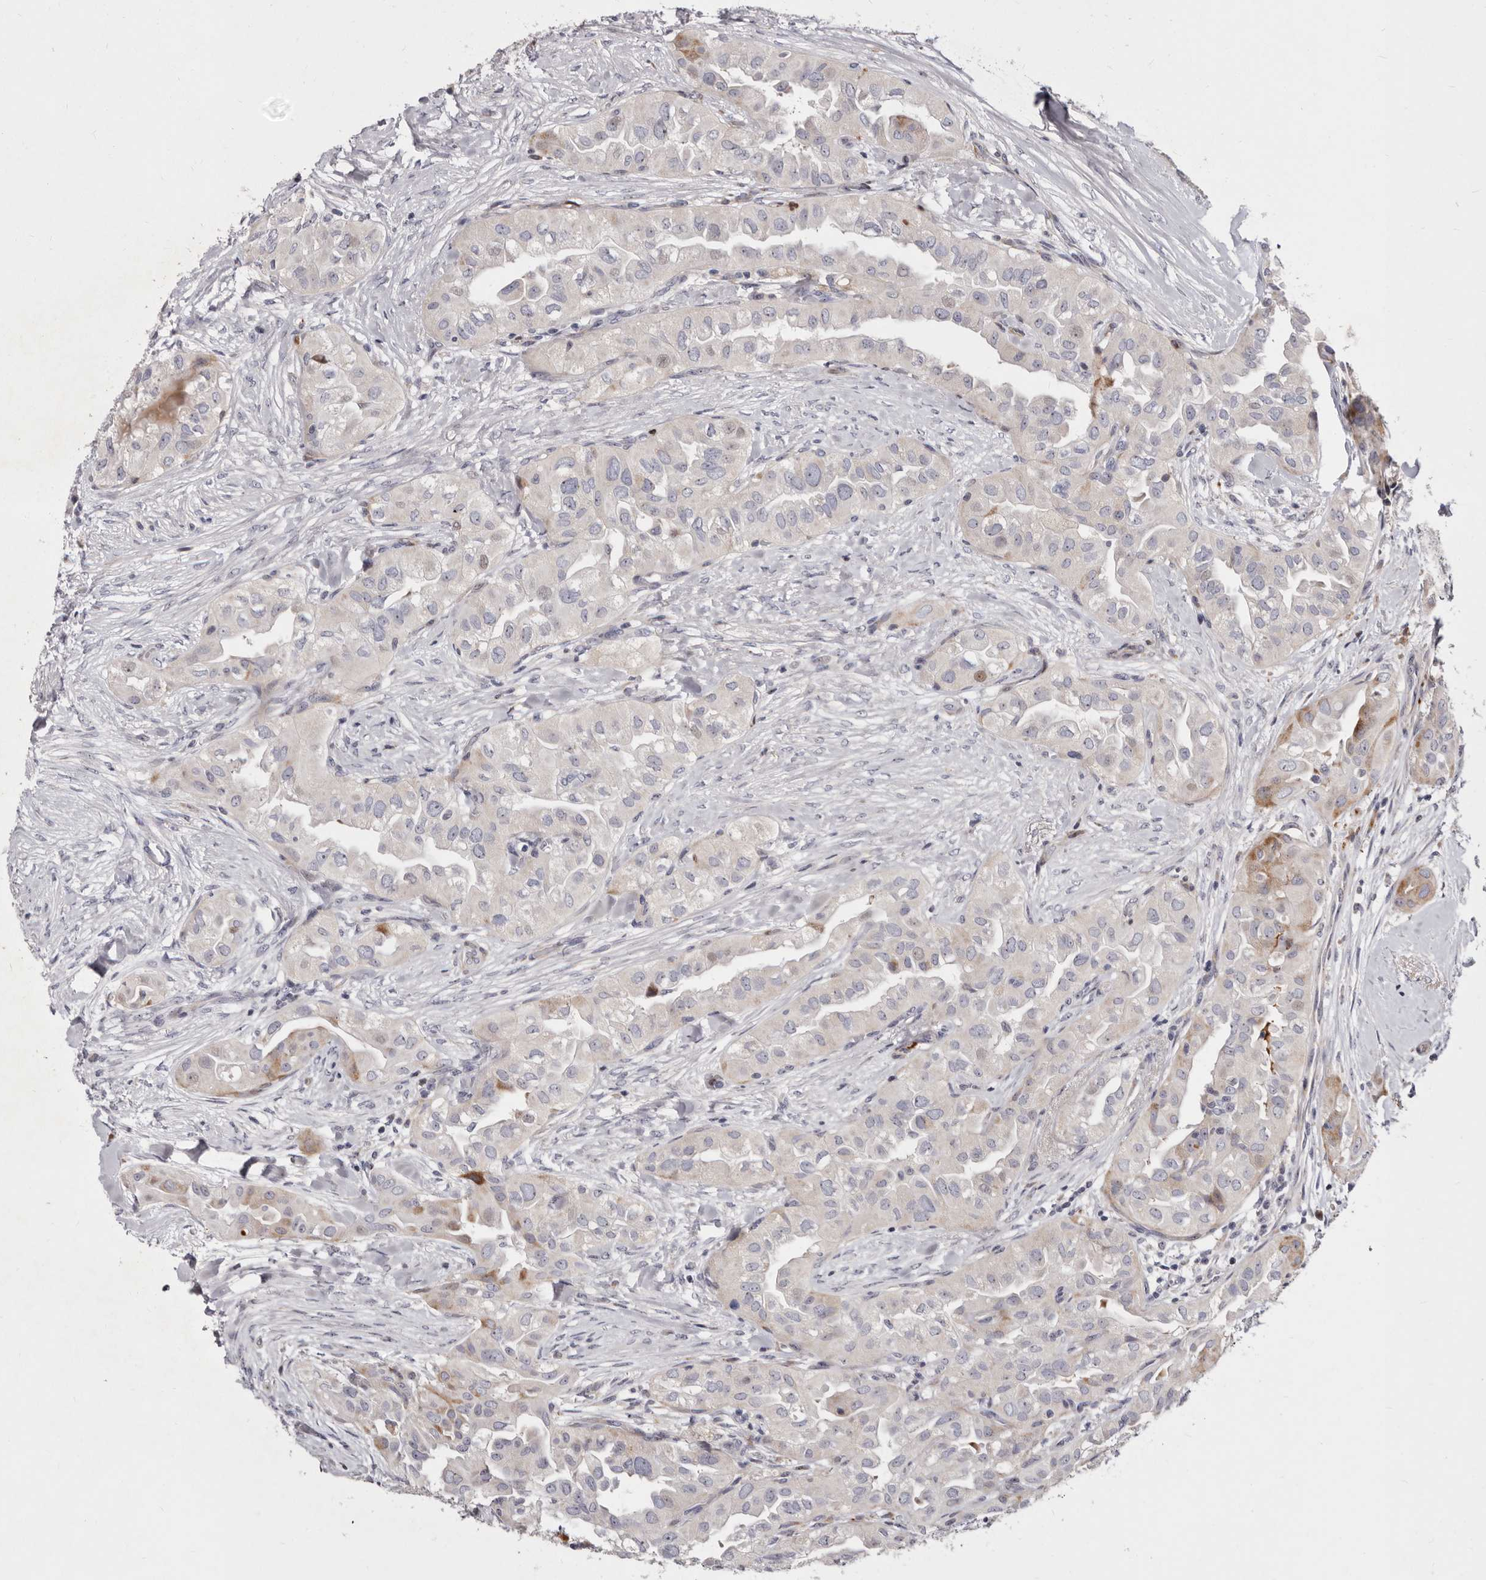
{"staining": {"intensity": "moderate", "quantity": "<25%", "location": "cytoplasmic/membranous"}, "tissue": "thyroid cancer", "cell_type": "Tumor cells", "image_type": "cancer", "snomed": [{"axis": "morphology", "description": "Papillary adenocarcinoma, NOS"}, {"axis": "topography", "description": "Thyroid gland"}], "caption": "Papillary adenocarcinoma (thyroid) stained with a brown dye shows moderate cytoplasmic/membranous positive staining in about <25% of tumor cells.", "gene": "NUBPL", "patient": {"sex": "female", "age": 59}}